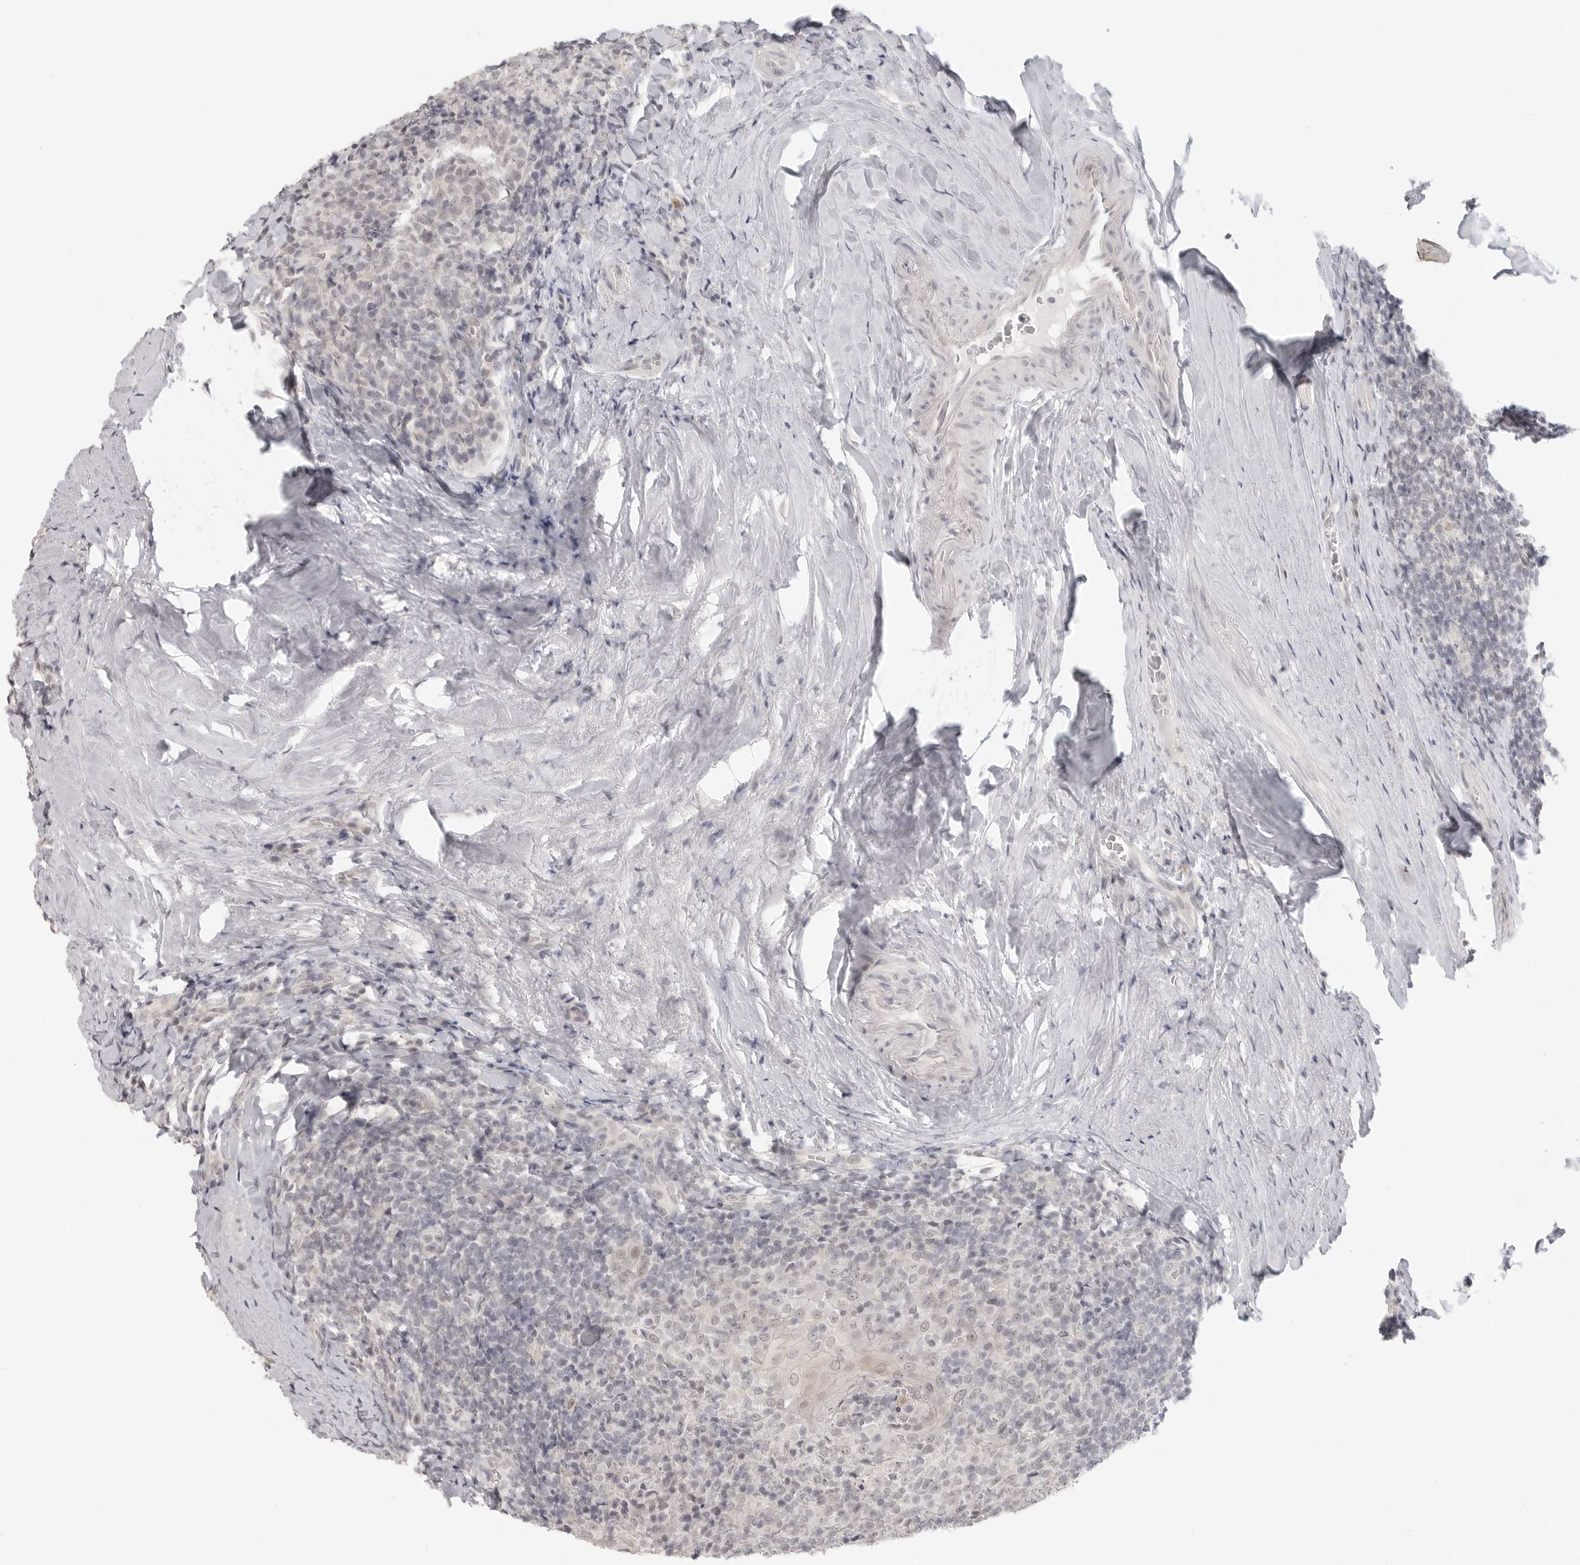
{"staining": {"intensity": "negative", "quantity": "none", "location": "none"}, "tissue": "tonsil", "cell_type": "Germinal center cells", "image_type": "normal", "snomed": [{"axis": "morphology", "description": "Normal tissue, NOS"}, {"axis": "topography", "description": "Tonsil"}], "caption": "Protein analysis of benign tonsil reveals no significant expression in germinal center cells.", "gene": "KLK11", "patient": {"sex": "male", "age": 37}}